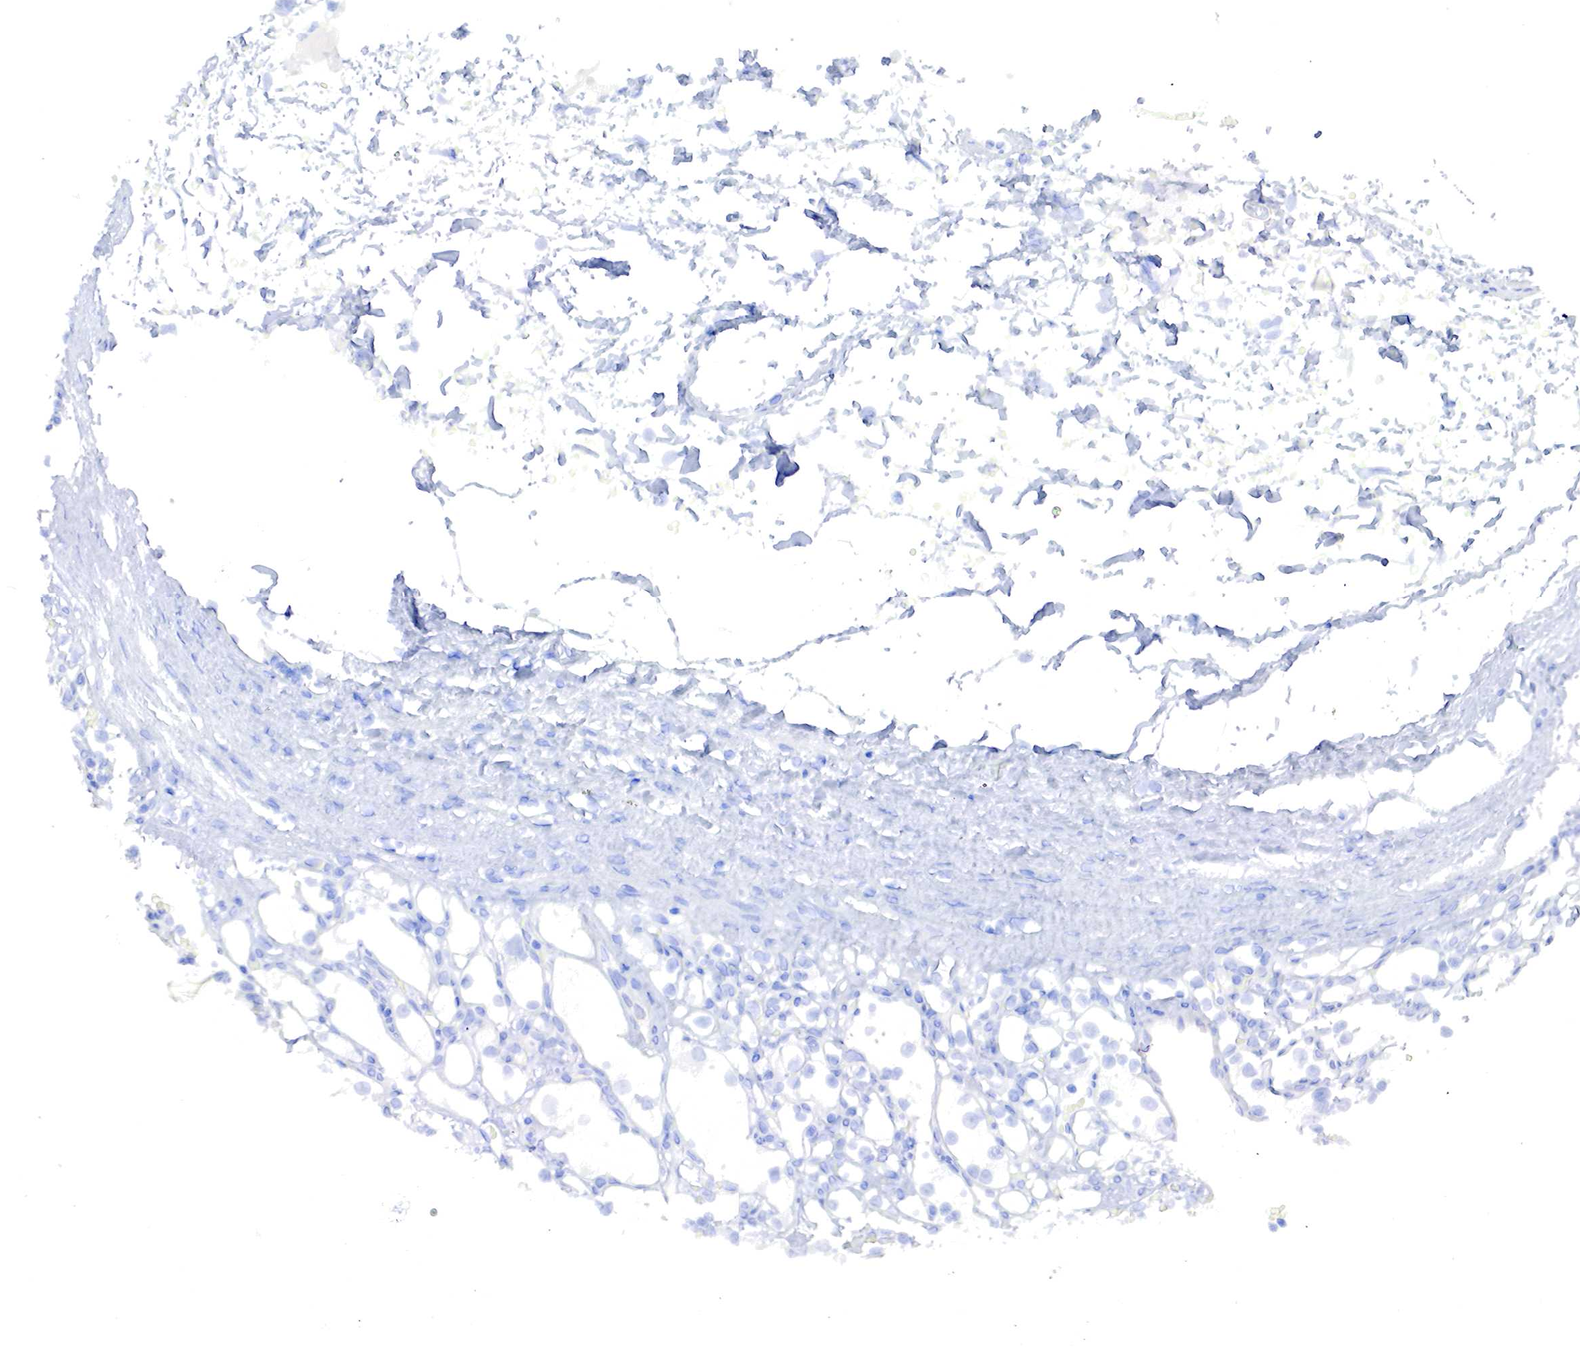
{"staining": {"intensity": "negative", "quantity": "none", "location": "none"}, "tissue": "renal cancer", "cell_type": "Tumor cells", "image_type": "cancer", "snomed": [{"axis": "morphology", "description": "Adenocarcinoma, NOS"}, {"axis": "topography", "description": "Kidney"}], "caption": "Tumor cells are negative for protein expression in human adenocarcinoma (renal).", "gene": "RDX", "patient": {"sex": "female", "age": 83}}